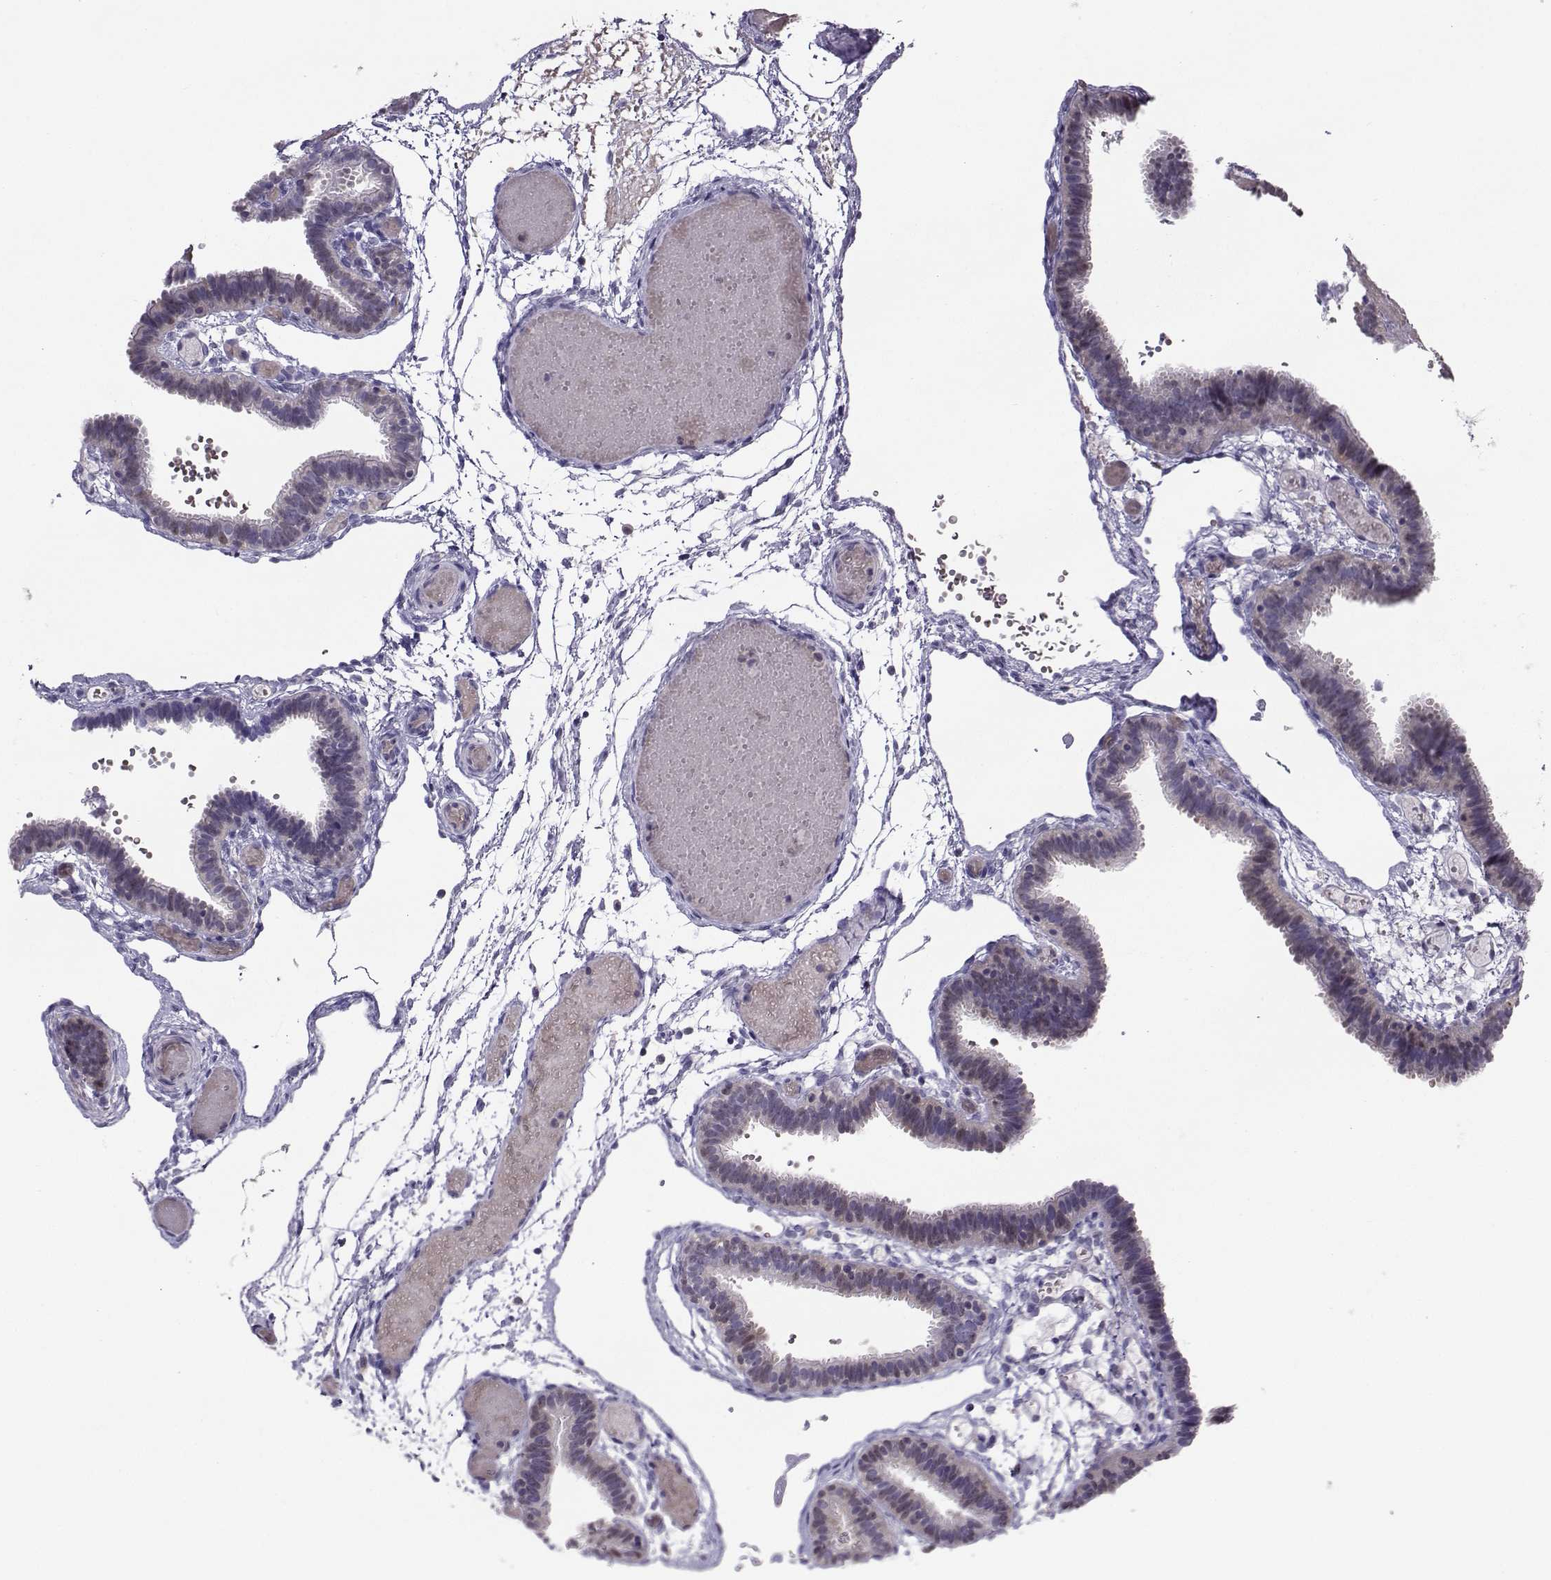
{"staining": {"intensity": "weak", "quantity": "25%-75%", "location": "cytoplasmic/membranous,nuclear"}, "tissue": "fallopian tube", "cell_type": "Glandular cells", "image_type": "normal", "snomed": [{"axis": "morphology", "description": "Normal tissue, NOS"}, {"axis": "topography", "description": "Fallopian tube"}], "caption": "IHC image of normal fallopian tube stained for a protein (brown), which shows low levels of weak cytoplasmic/membranous,nuclear positivity in approximately 25%-75% of glandular cells.", "gene": "PGK1", "patient": {"sex": "female", "age": 37}}